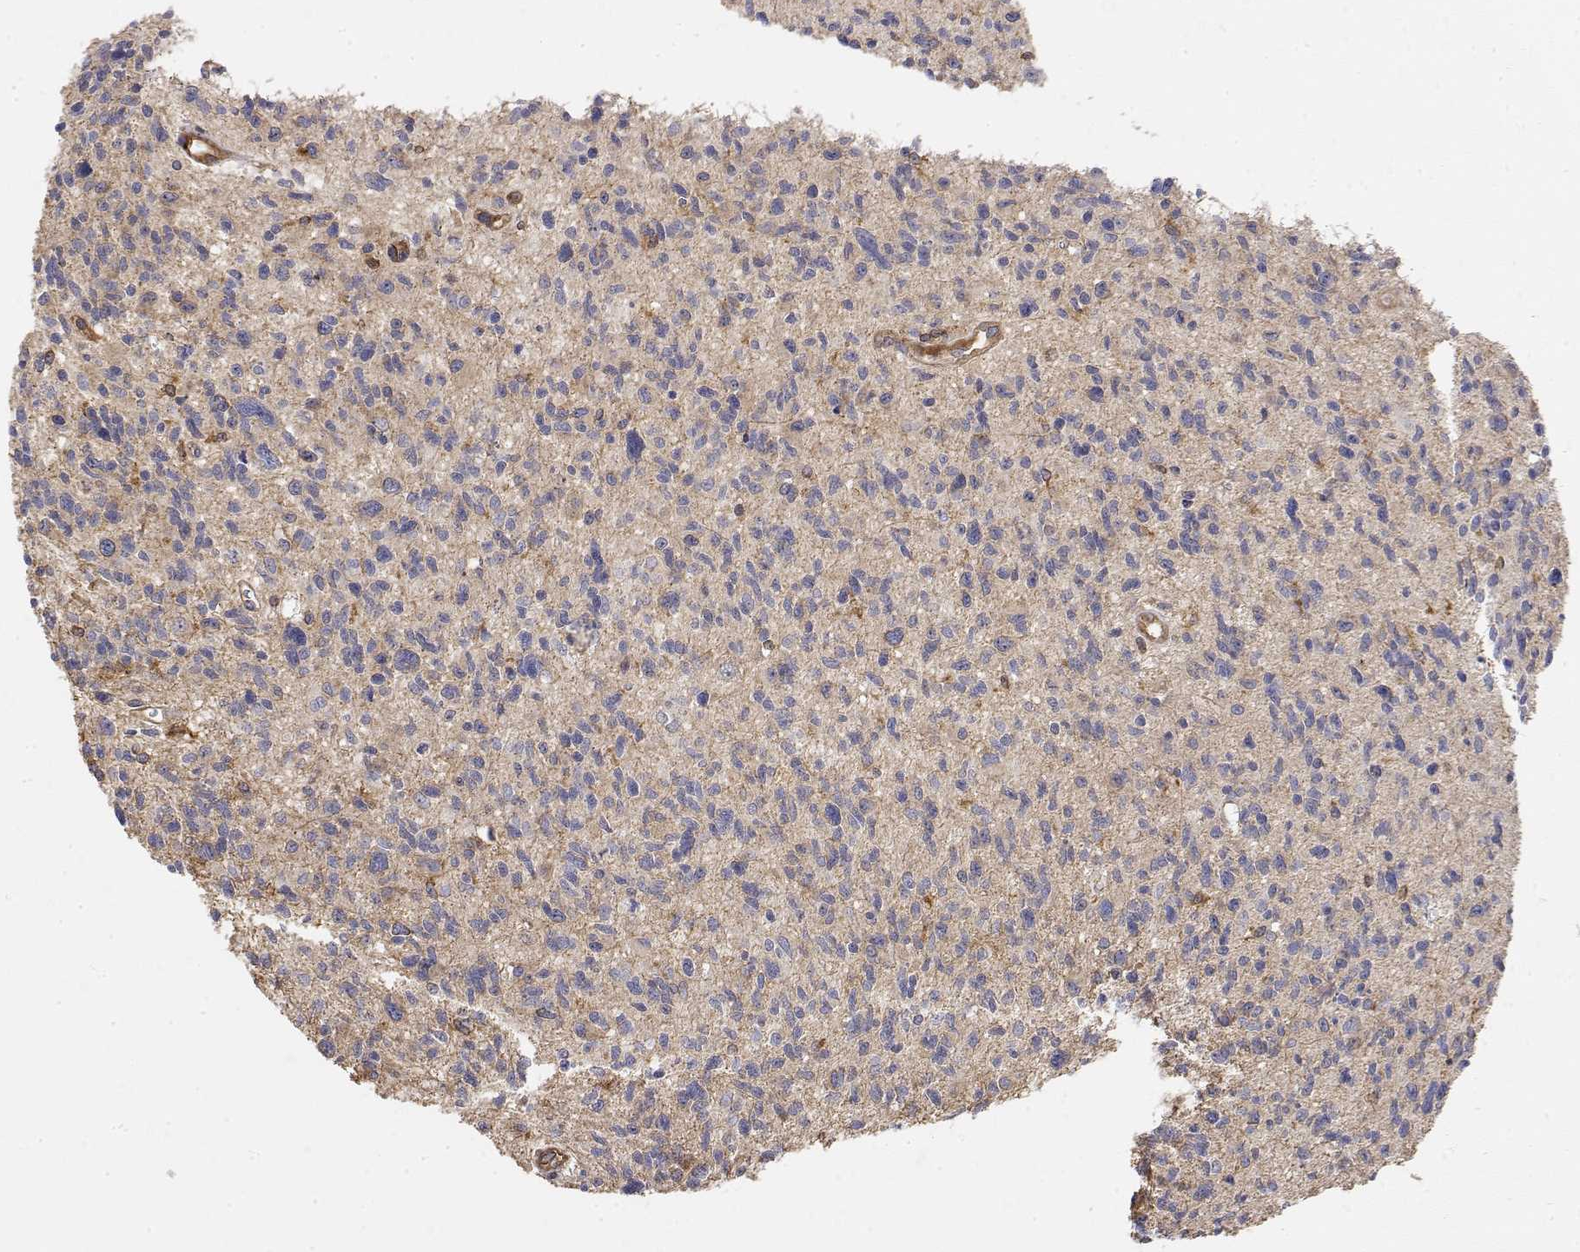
{"staining": {"intensity": "negative", "quantity": "none", "location": "none"}, "tissue": "glioma", "cell_type": "Tumor cells", "image_type": "cancer", "snomed": [{"axis": "morphology", "description": "Glioma, malignant, High grade"}, {"axis": "topography", "description": "Brain"}], "caption": "Photomicrograph shows no protein positivity in tumor cells of glioma tissue.", "gene": "PACSIN2", "patient": {"sex": "male", "age": 29}}